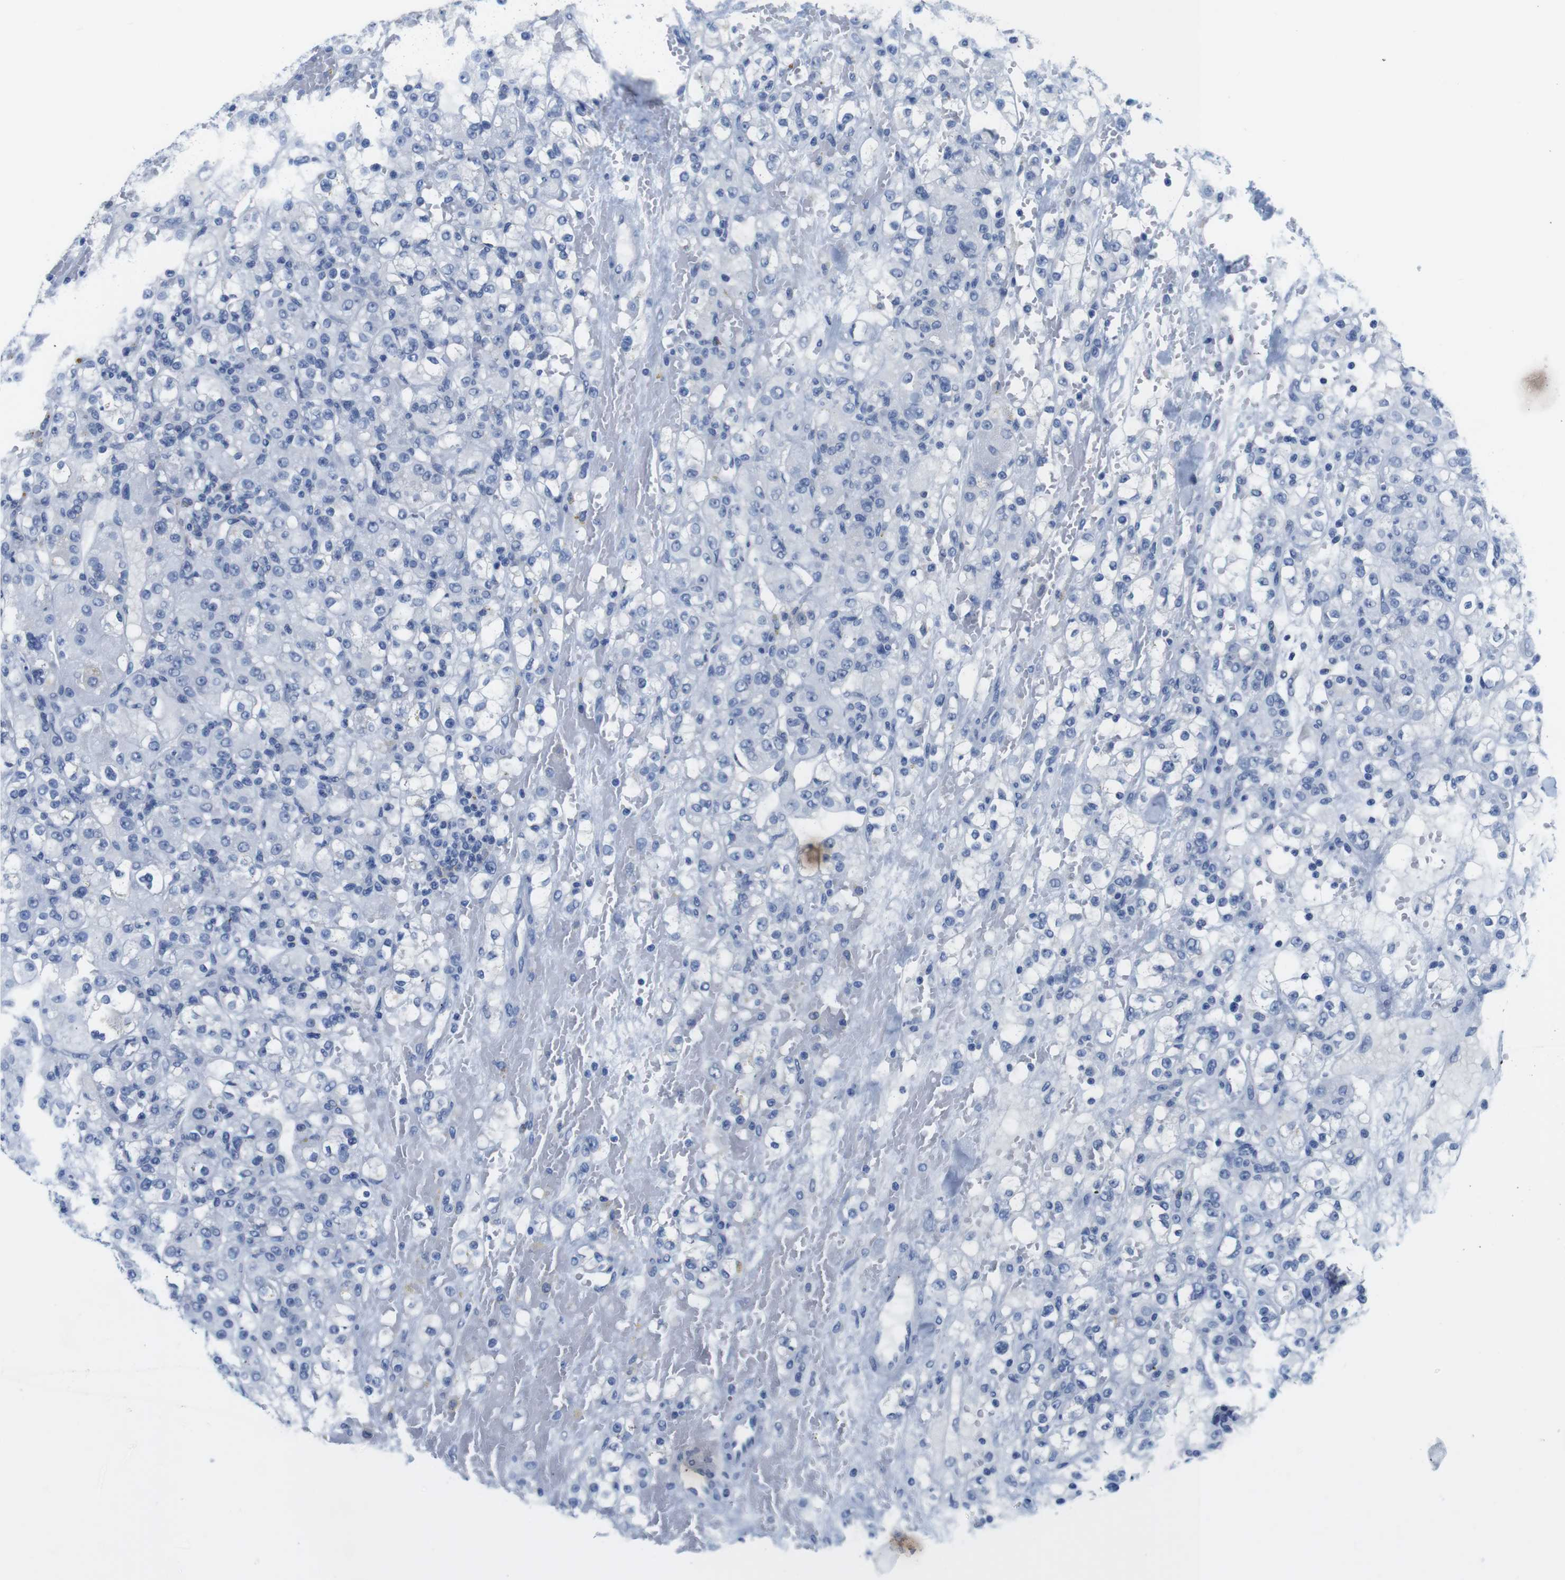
{"staining": {"intensity": "negative", "quantity": "none", "location": "none"}, "tissue": "renal cancer", "cell_type": "Tumor cells", "image_type": "cancer", "snomed": [{"axis": "morphology", "description": "Normal tissue, NOS"}, {"axis": "morphology", "description": "Adenocarcinoma, NOS"}, {"axis": "topography", "description": "Kidney"}], "caption": "High magnification brightfield microscopy of adenocarcinoma (renal) stained with DAB (3,3'-diaminobenzidine) (brown) and counterstained with hematoxylin (blue): tumor cells show no significant positivity.", "gene": "MAP6", "patient": {"sex": "male", "age": 61}}